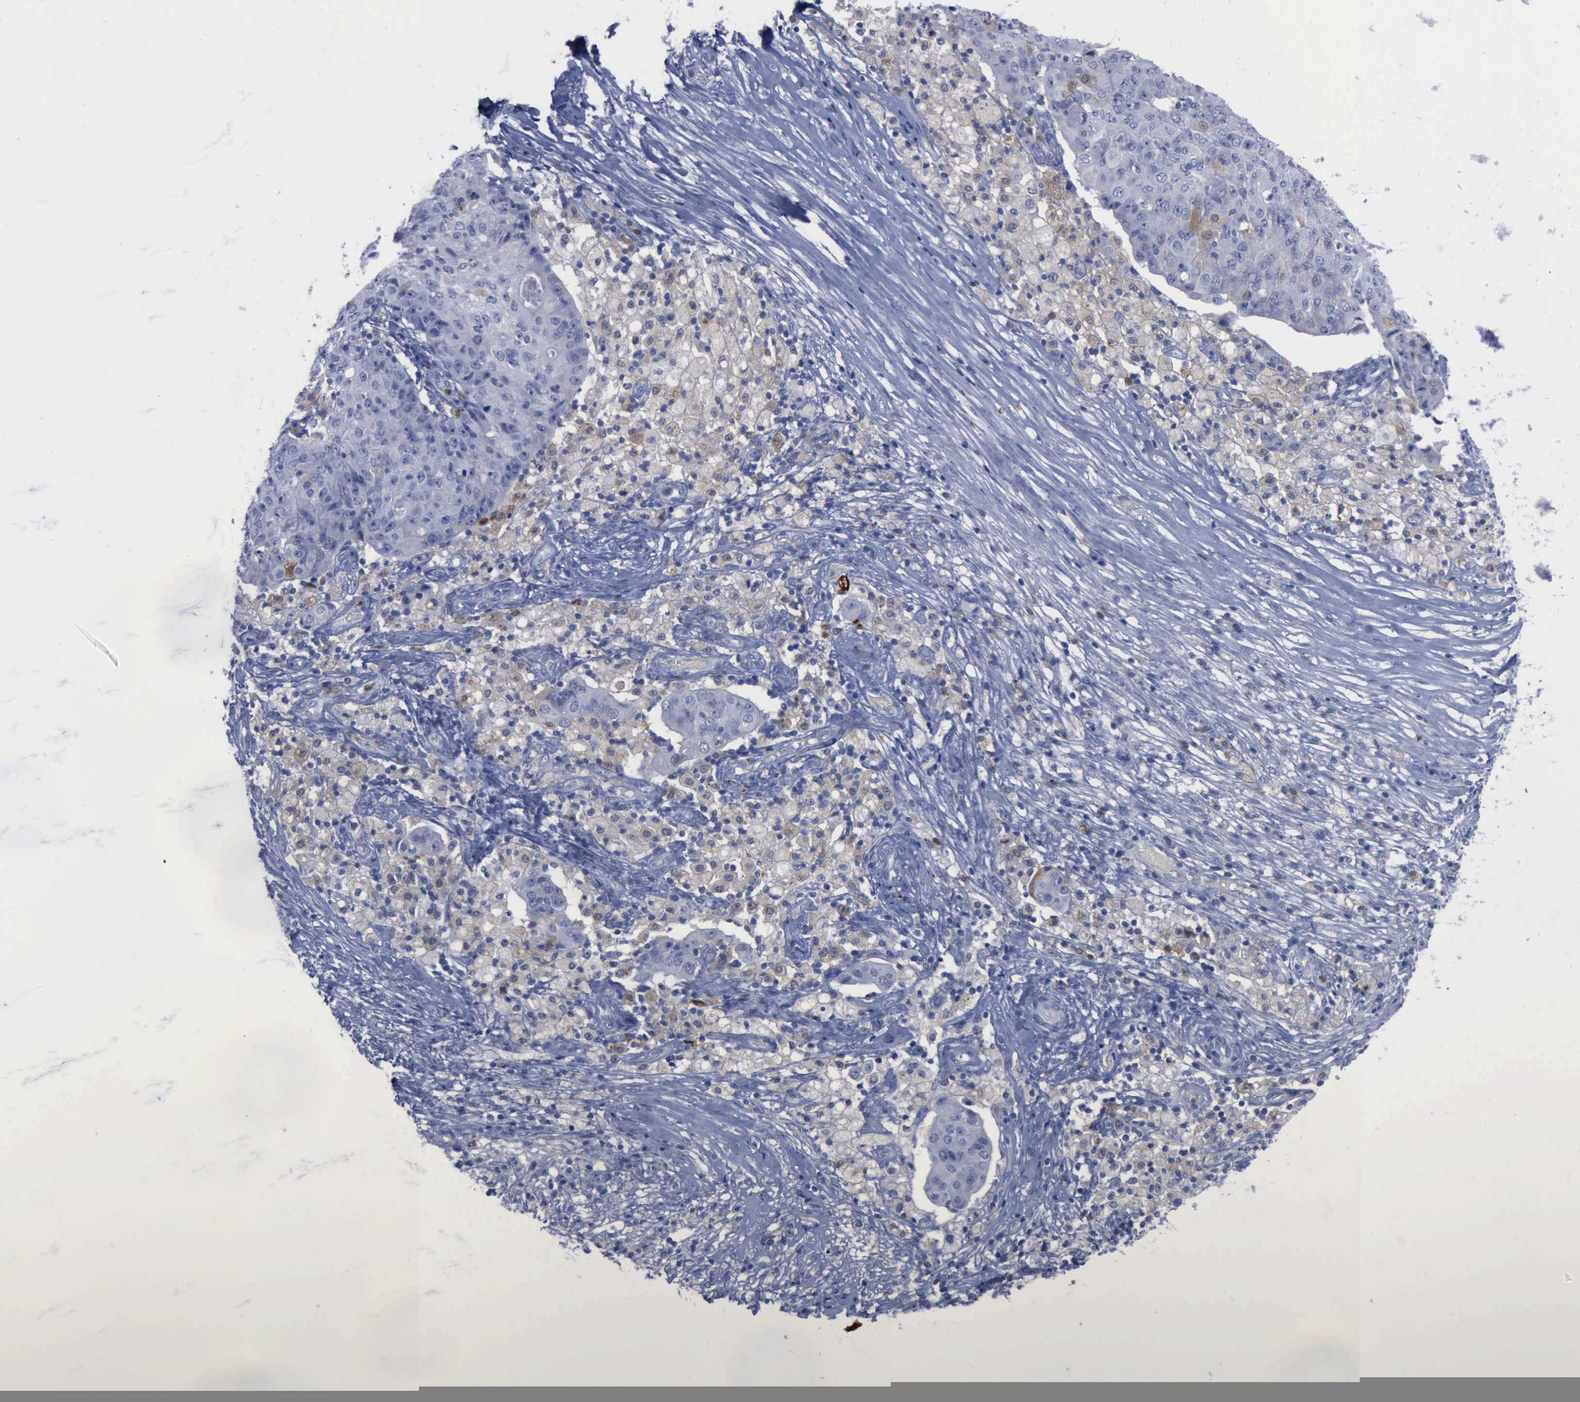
{"staining": {"intensity": "negative", "quantity": "none", "location": "none"}, "tissue": "ovarian cancer", "cell_type": "Tumor cells", "image_type": "cancer", "snomed": [{"axis": "morphology", "description": "Carcinoma, endometroid"}, {"axis": "topography", "description": "Ovary"}], "caption": "Immunohistochemistry (IHC) image of neoplastic tissue: ovarian endometroid carcinoma stained with DAB exhibits no significant protein staining in tumor cells.", "gene": "CSTA", "patient": {"sex": "female", "age": 42}}